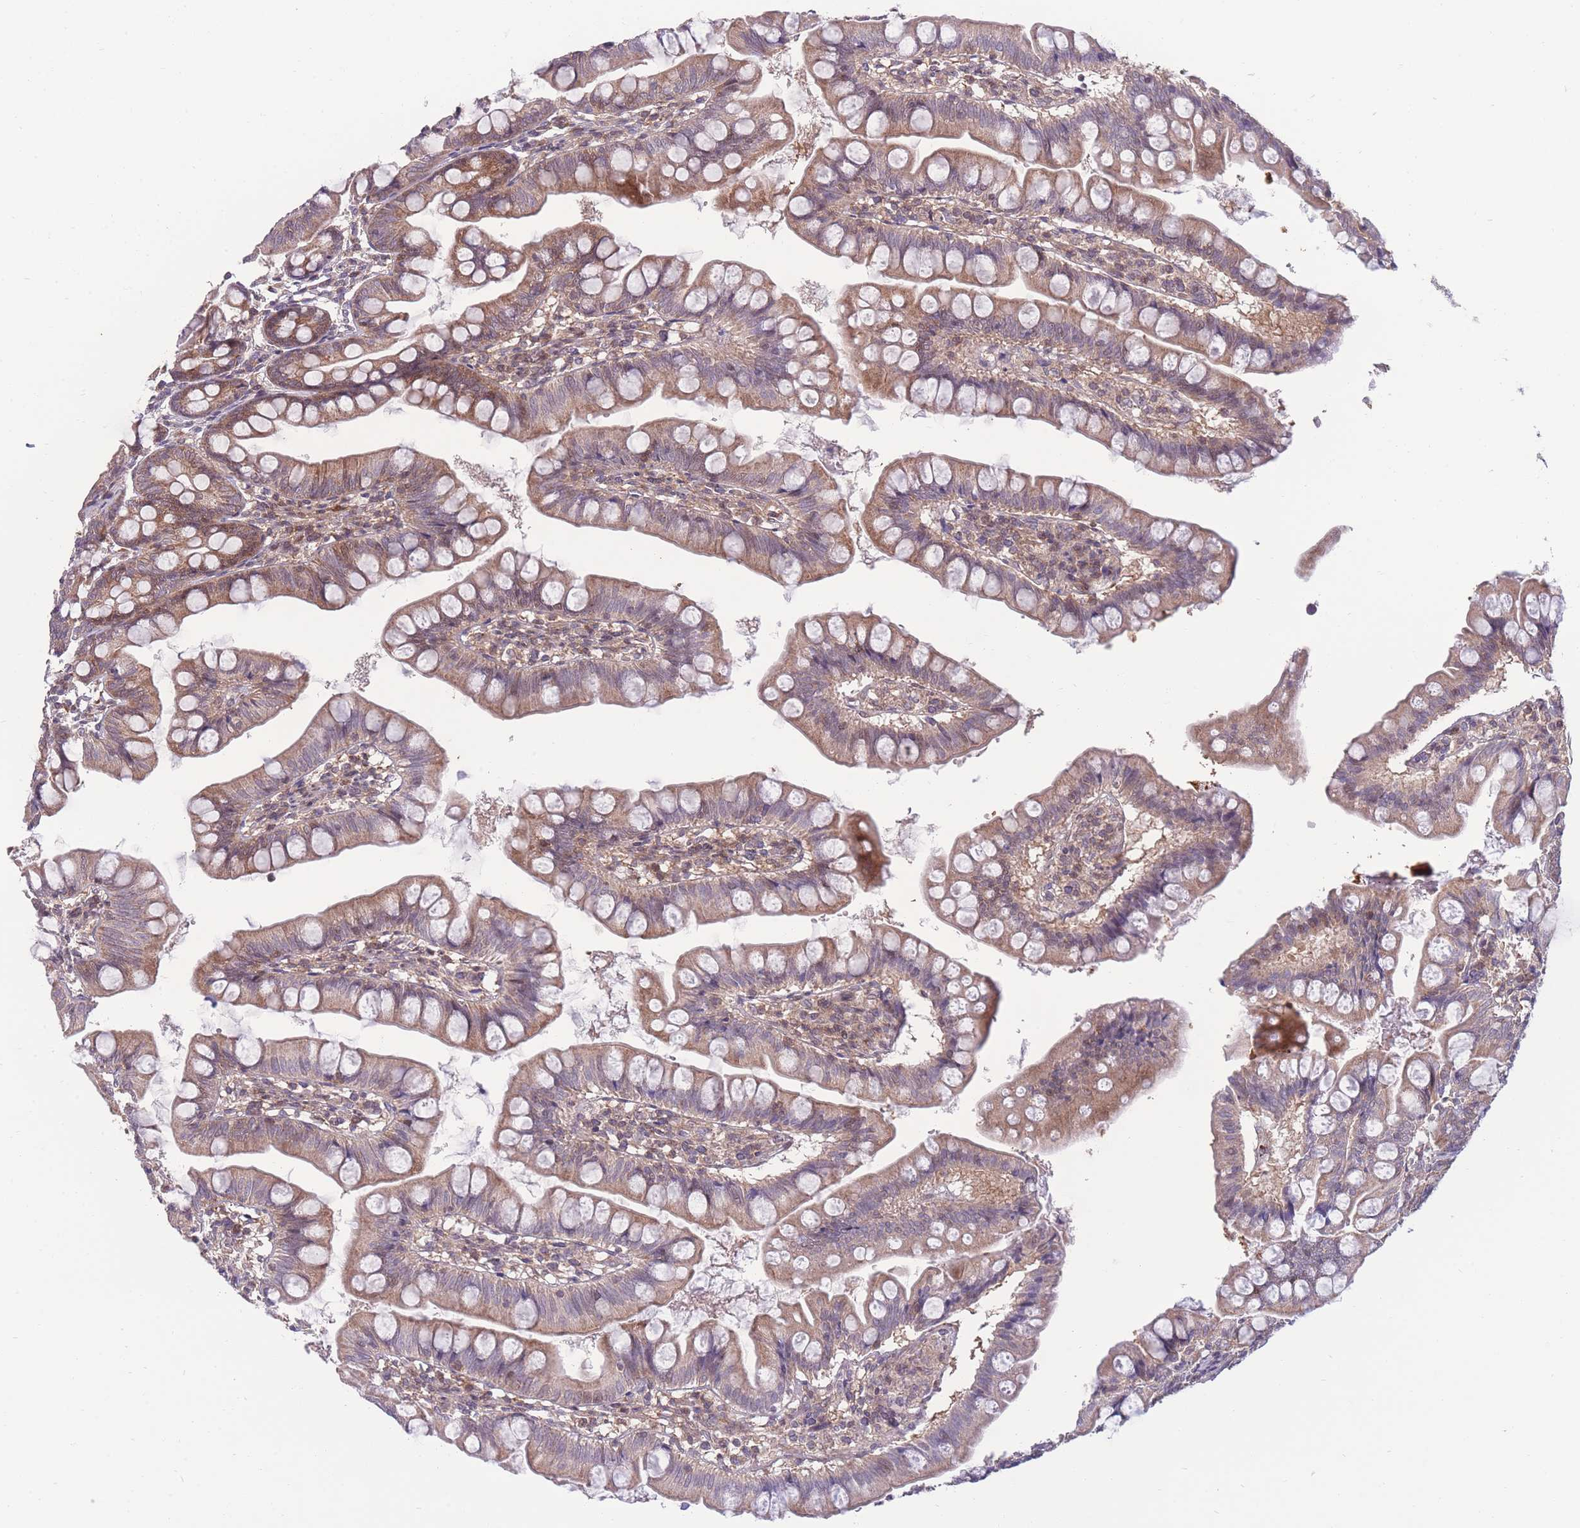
{"staining": {"intensity": "moderate", "quantity": ">75%", "location": "cytoplasmic/membranous"}, "tissue": "small intestine", "cell_type": "Glandular cells", "image_type": "normal", "snomed": [{"axis": "morphology", "description": "Normal tissue, NOS"}, {"axis": "topography", "description": "Small intestine"}], "caption": "Small intestine stained for a protein (brown) displays moderate cytoplasmic/membranous positive staining in approximately >75% of glandular cells.", "gene": "RIC8A", "patient": {"sex": "male", "age": 7}}